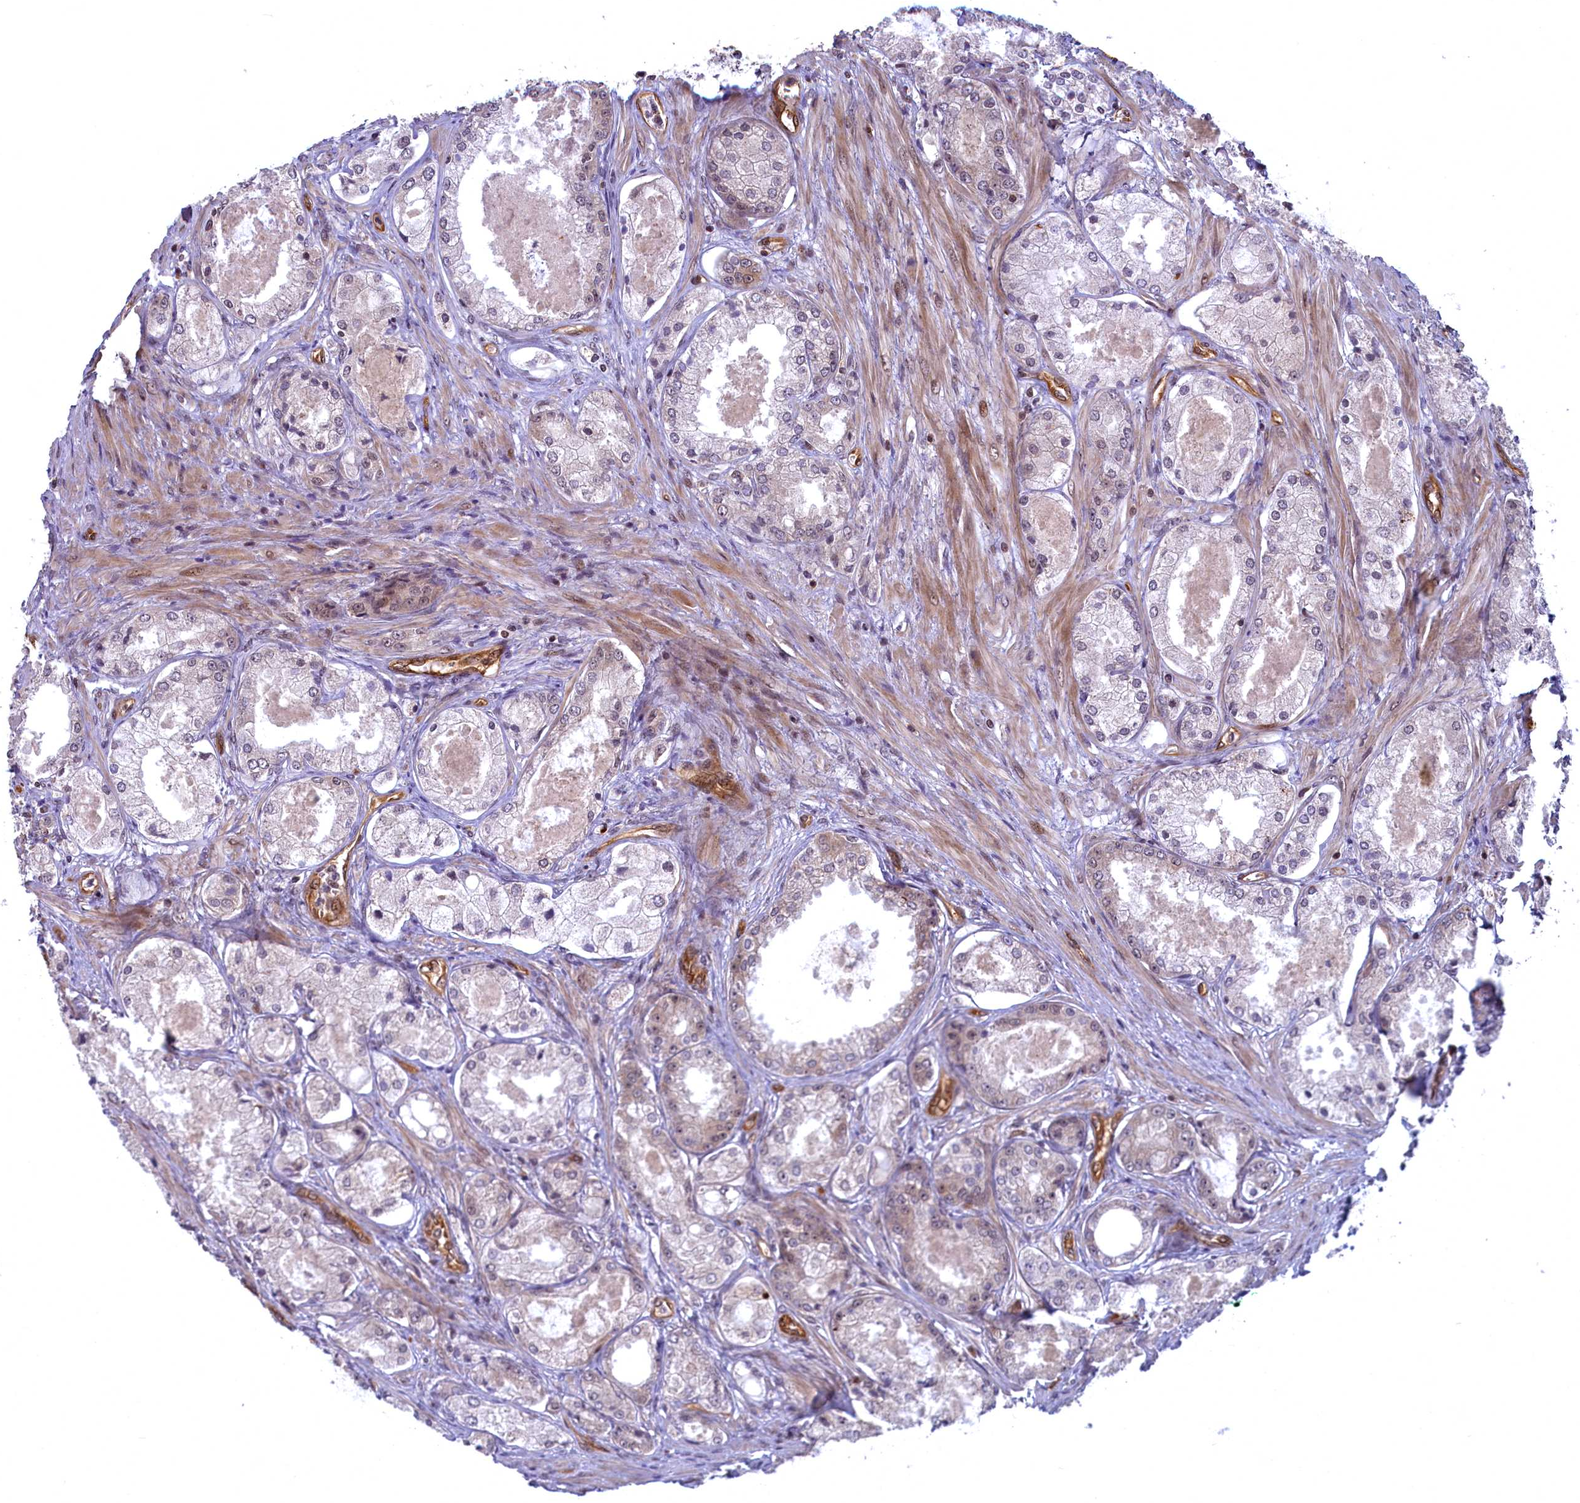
{"staining": {"intensity": "weak", "quantity": "<25%", "location": "cytoplasmic/membranous,nuclear"}, "tissue": "prostate cancer", "cell_type": "Tumor cells", "image_type": "cancer", "snomed": [{"axis": "morphology", "description": "Adenocarcinoma, Low grade"}, {"axis": "topography", "description": "Prostate"}], "caption": "This photomicrograph is of prostate adenocarcinoma (low-grade) stained with immunohistochemistry to label a protein in brown with the nuclei are counter-stained blue. There is no staining in tumor cells.", "gene": "SNRK", "patient": {"sex": "male", "age": 68}}